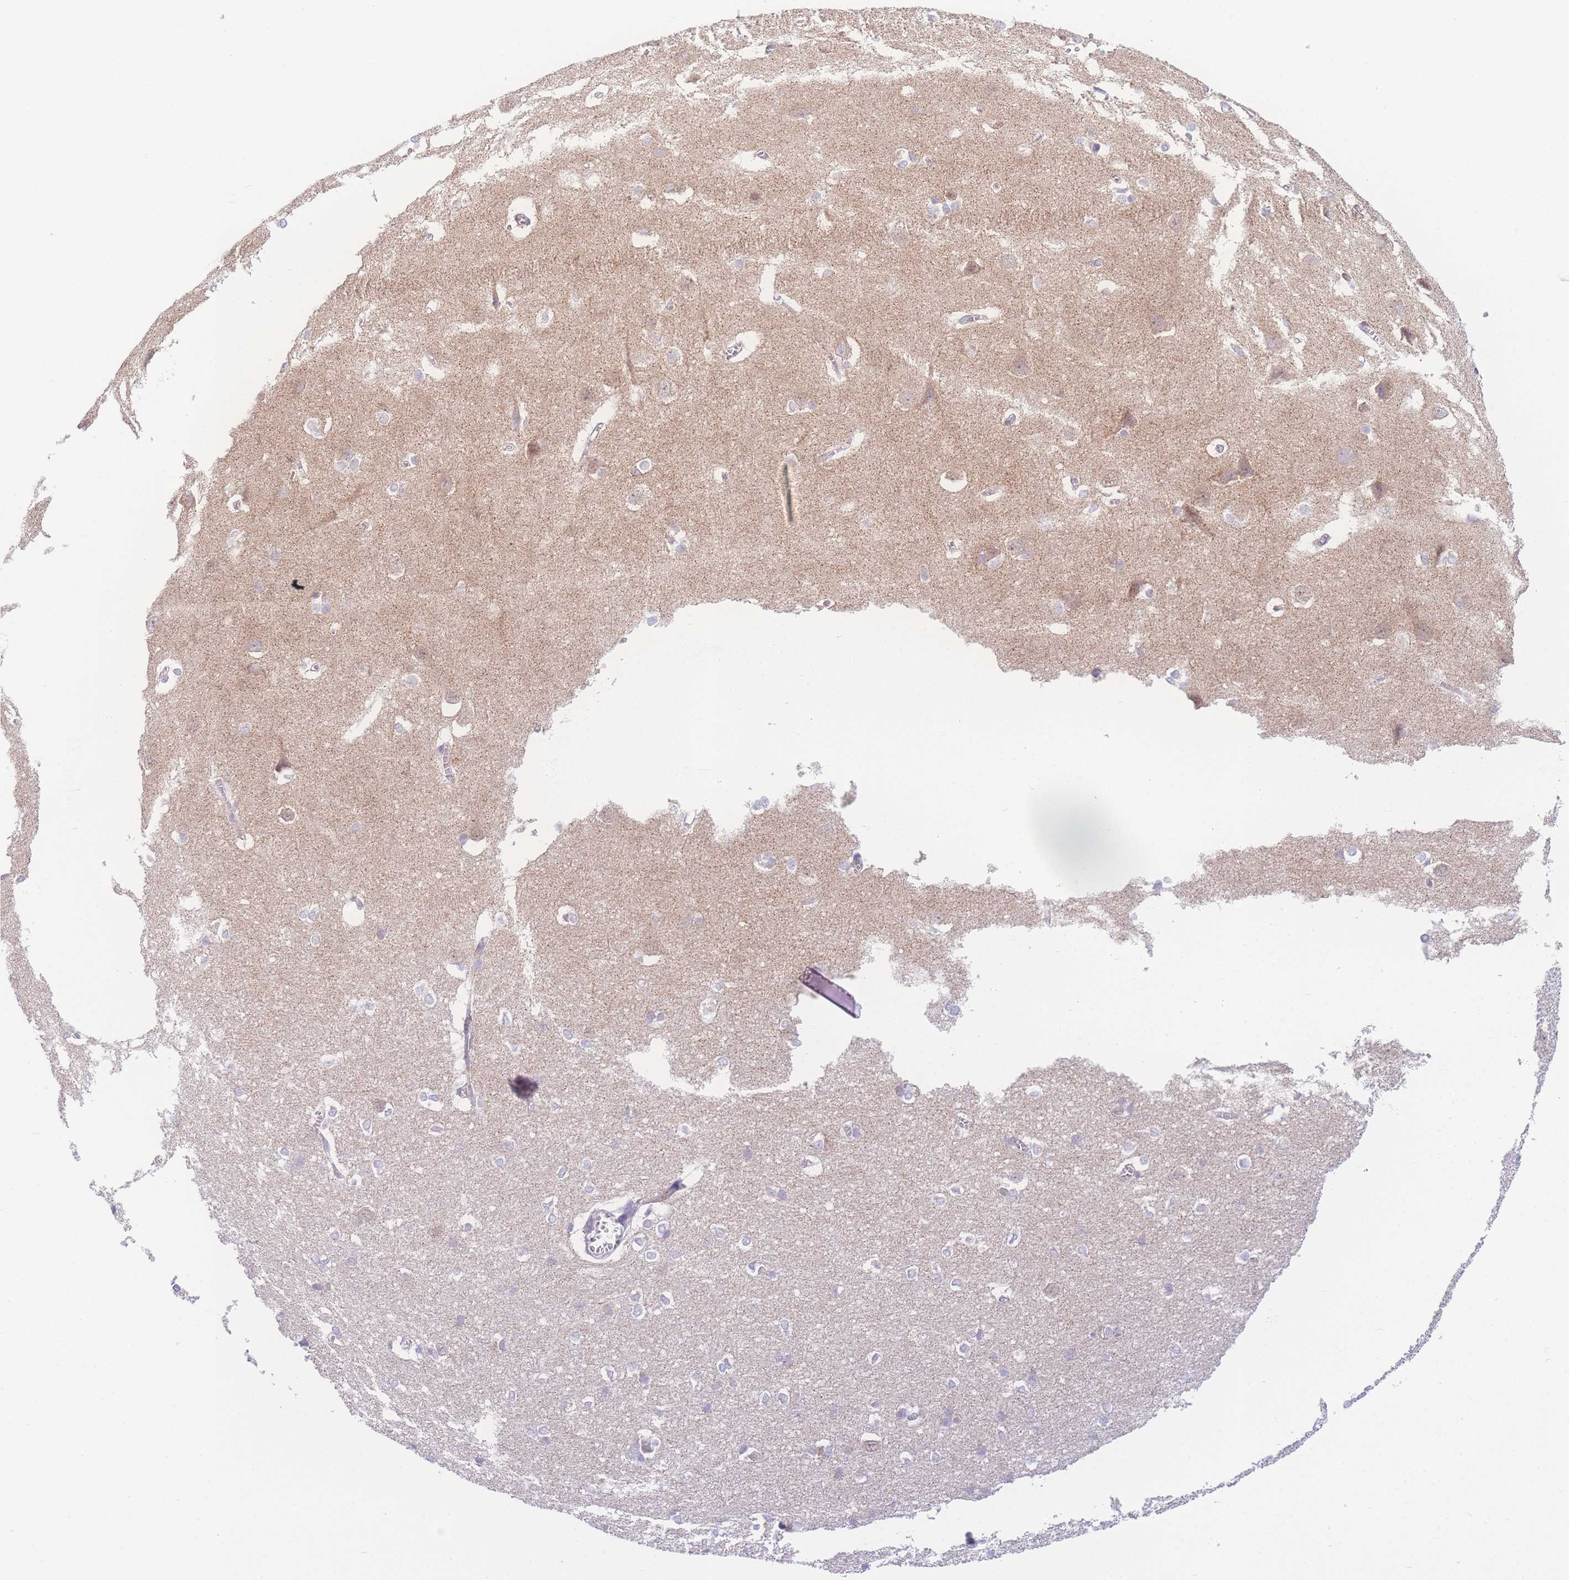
{"staining": {"intensity": "negative", "quantity": "none", "location": "none"}, "tissue": "cerebral cortex", "cell_type": "Endothelial cells", "image_type": "normal", "snomed": [{"axis": "morphology", "description": "Normal tissue, NOS"}, {"axis": "topography", "description": "Cerebral cortex"}], "caption": "High magnification brightfield microscopy of benign cerebral cortex stained with DAB (3,3'-diaminobenzidine) (brown) and counterstained with hematoxylin (blue): endothelial cells show no significant staining. (IHC, brightfield microscopy, high magnification).", "gene": "NBEAL1", "patient": {"sex": "male", "age": 37}}